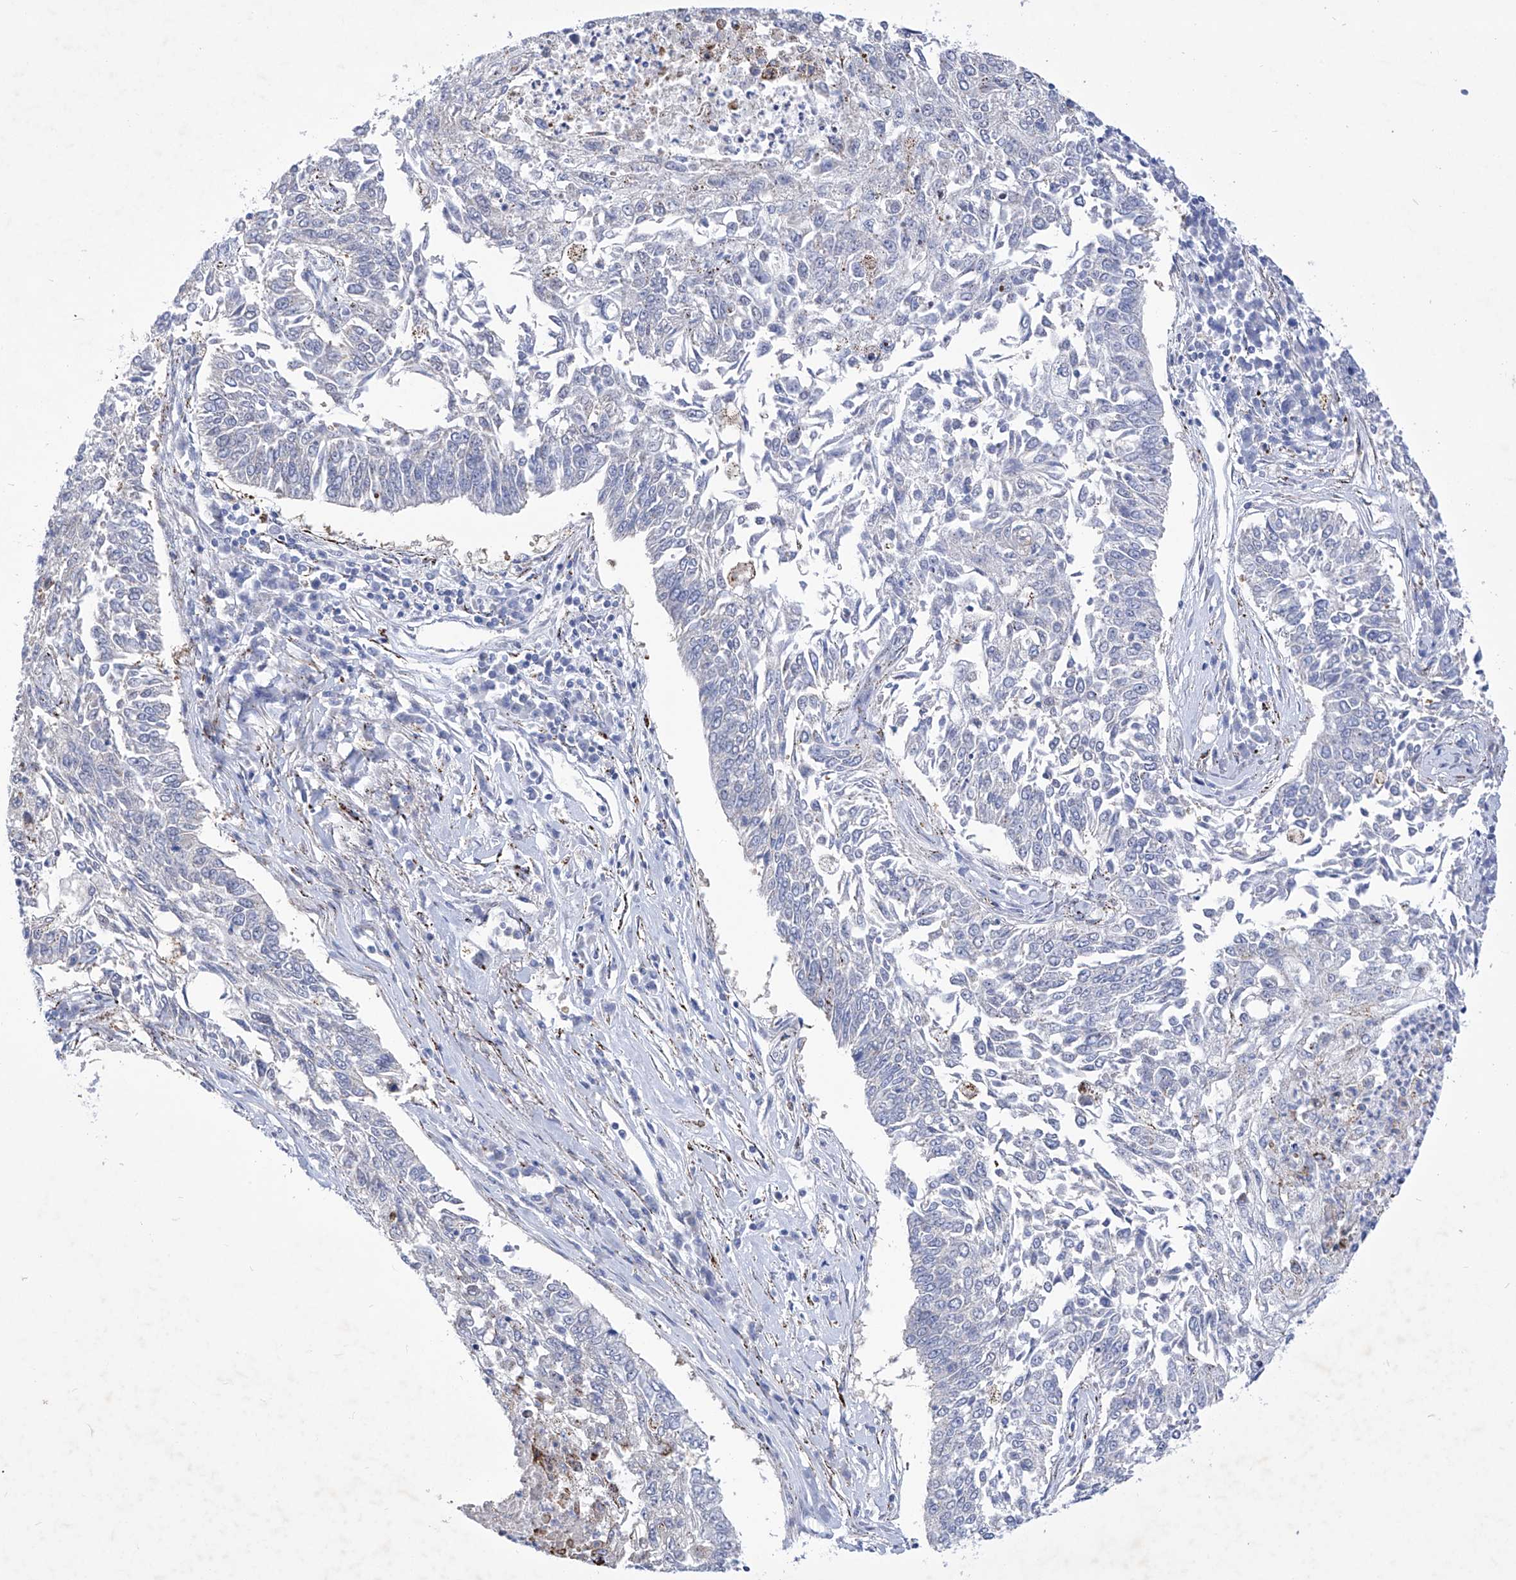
{"staining": {"intensity": "negative", "quantity": "none", "location": "none"}, "tissue": "lung cancer", "cell_type": "Tumor cells", "image_type": "cancer", "snomed": [{"axis": "morphology", "description": "Normal tissue, NOS"}, {"axis": "morphology", "description": "Squamous cell carcinoma, NOS"}, {"axis": "topography", "description": "Cartilage tissue"}, {"axis": "topography", "description": "Bronchus"}, {"axis": "topography", "description": "Lung"}], "caption": "Immunohistochemical staining of human lung cancer displays no significant positivity in tumor cells. (DAB immunohistochemistry (IHC) visualized using brightfield microscopy, high magnification).", "gene": "C1orf87", "patient": {"sex": "female", "age": 49}}